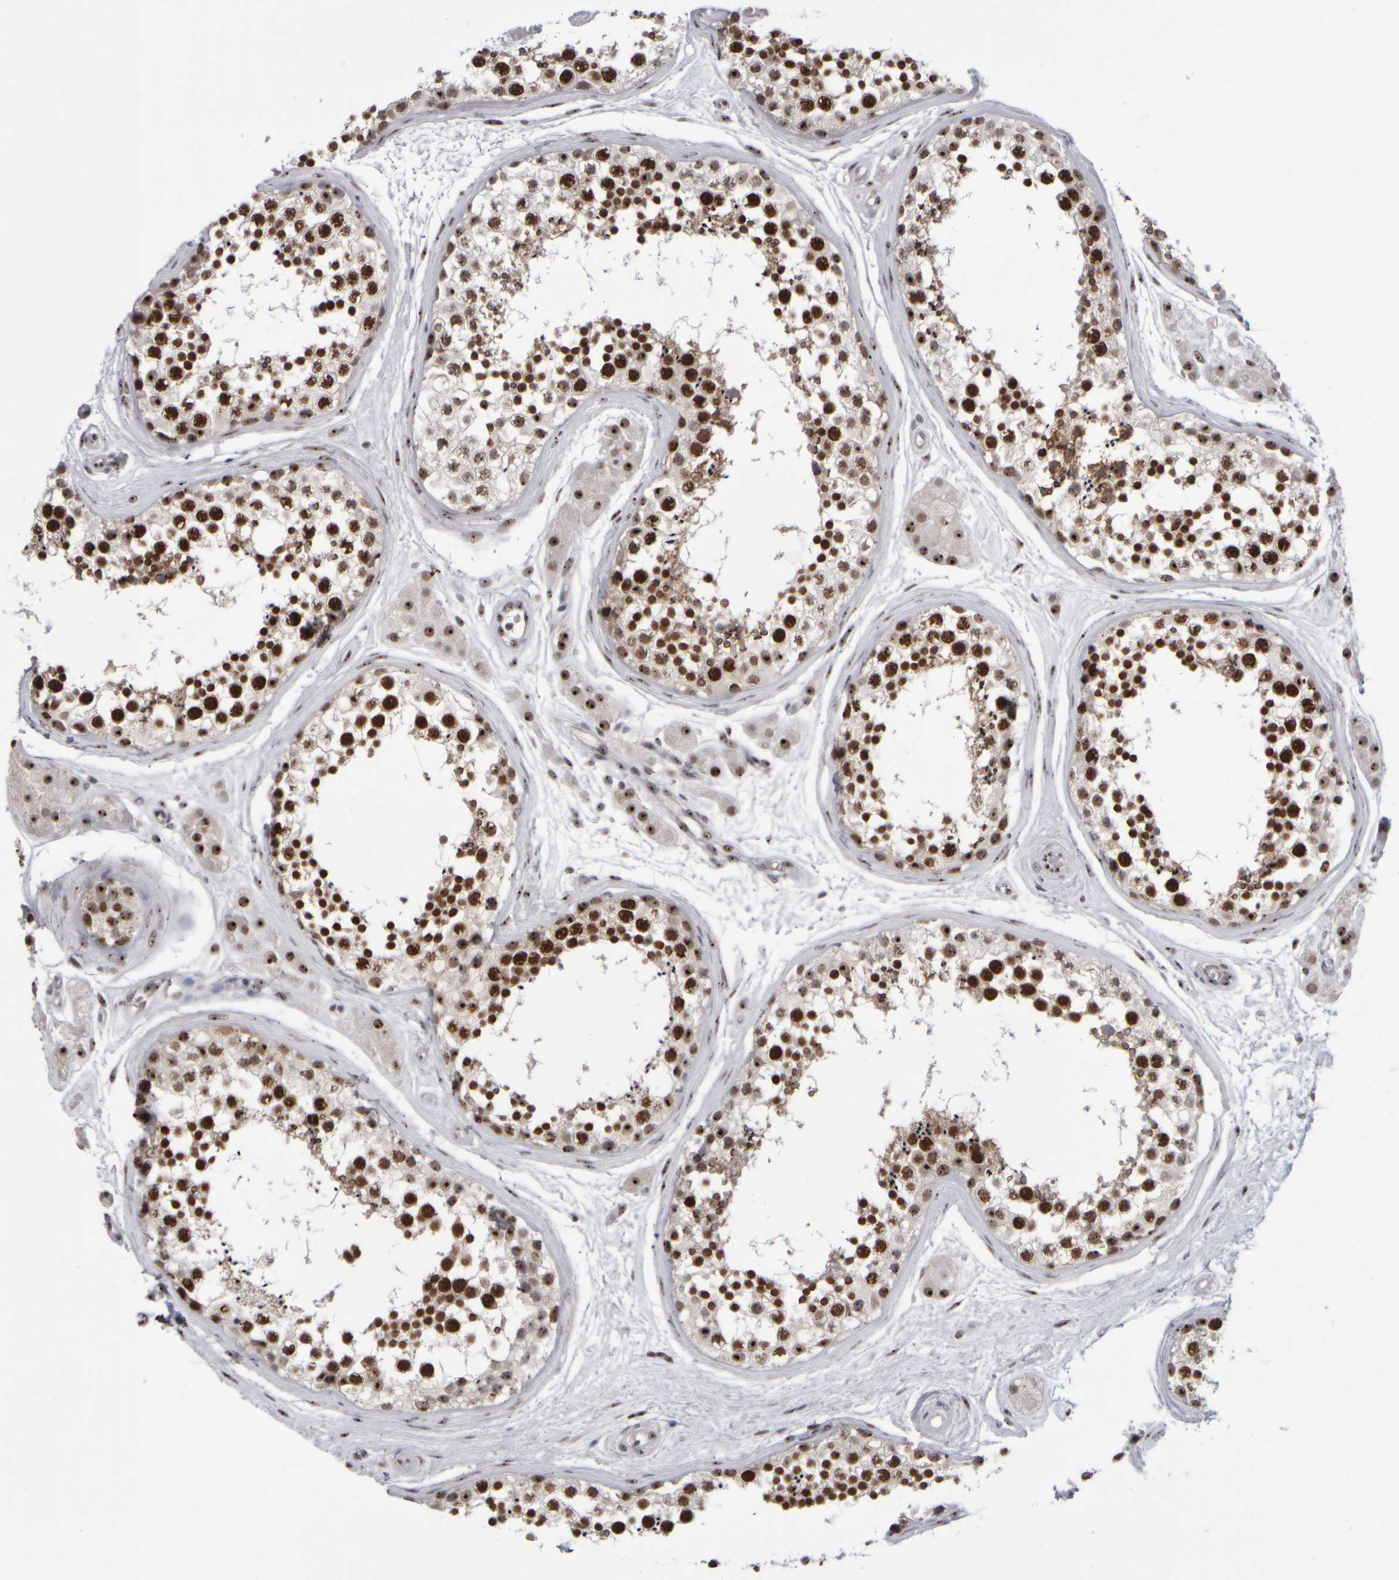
{"staining": {"intensity": "strong", "quantity": ">75%", "location": "nuclear"}, "tissue": "testis", "cell_type": "Cells in seminiferous ducts", "image_type": "normal", "snomed": [{"axis": "morphology", "description": "Normal tissue, NOS"}, {"axis": "topography", "description": "Testis"}], "caption": "Normal testis reveals strong nuclear expression in approximately >75% of cells in seminiferous ducts (DAB (3,3'-diaminobenzidine) IHC, brown staining for protein, blue staining for nuclei)..", "gene": "SURF6", "patient": {"sex": "male", "age": 56}}